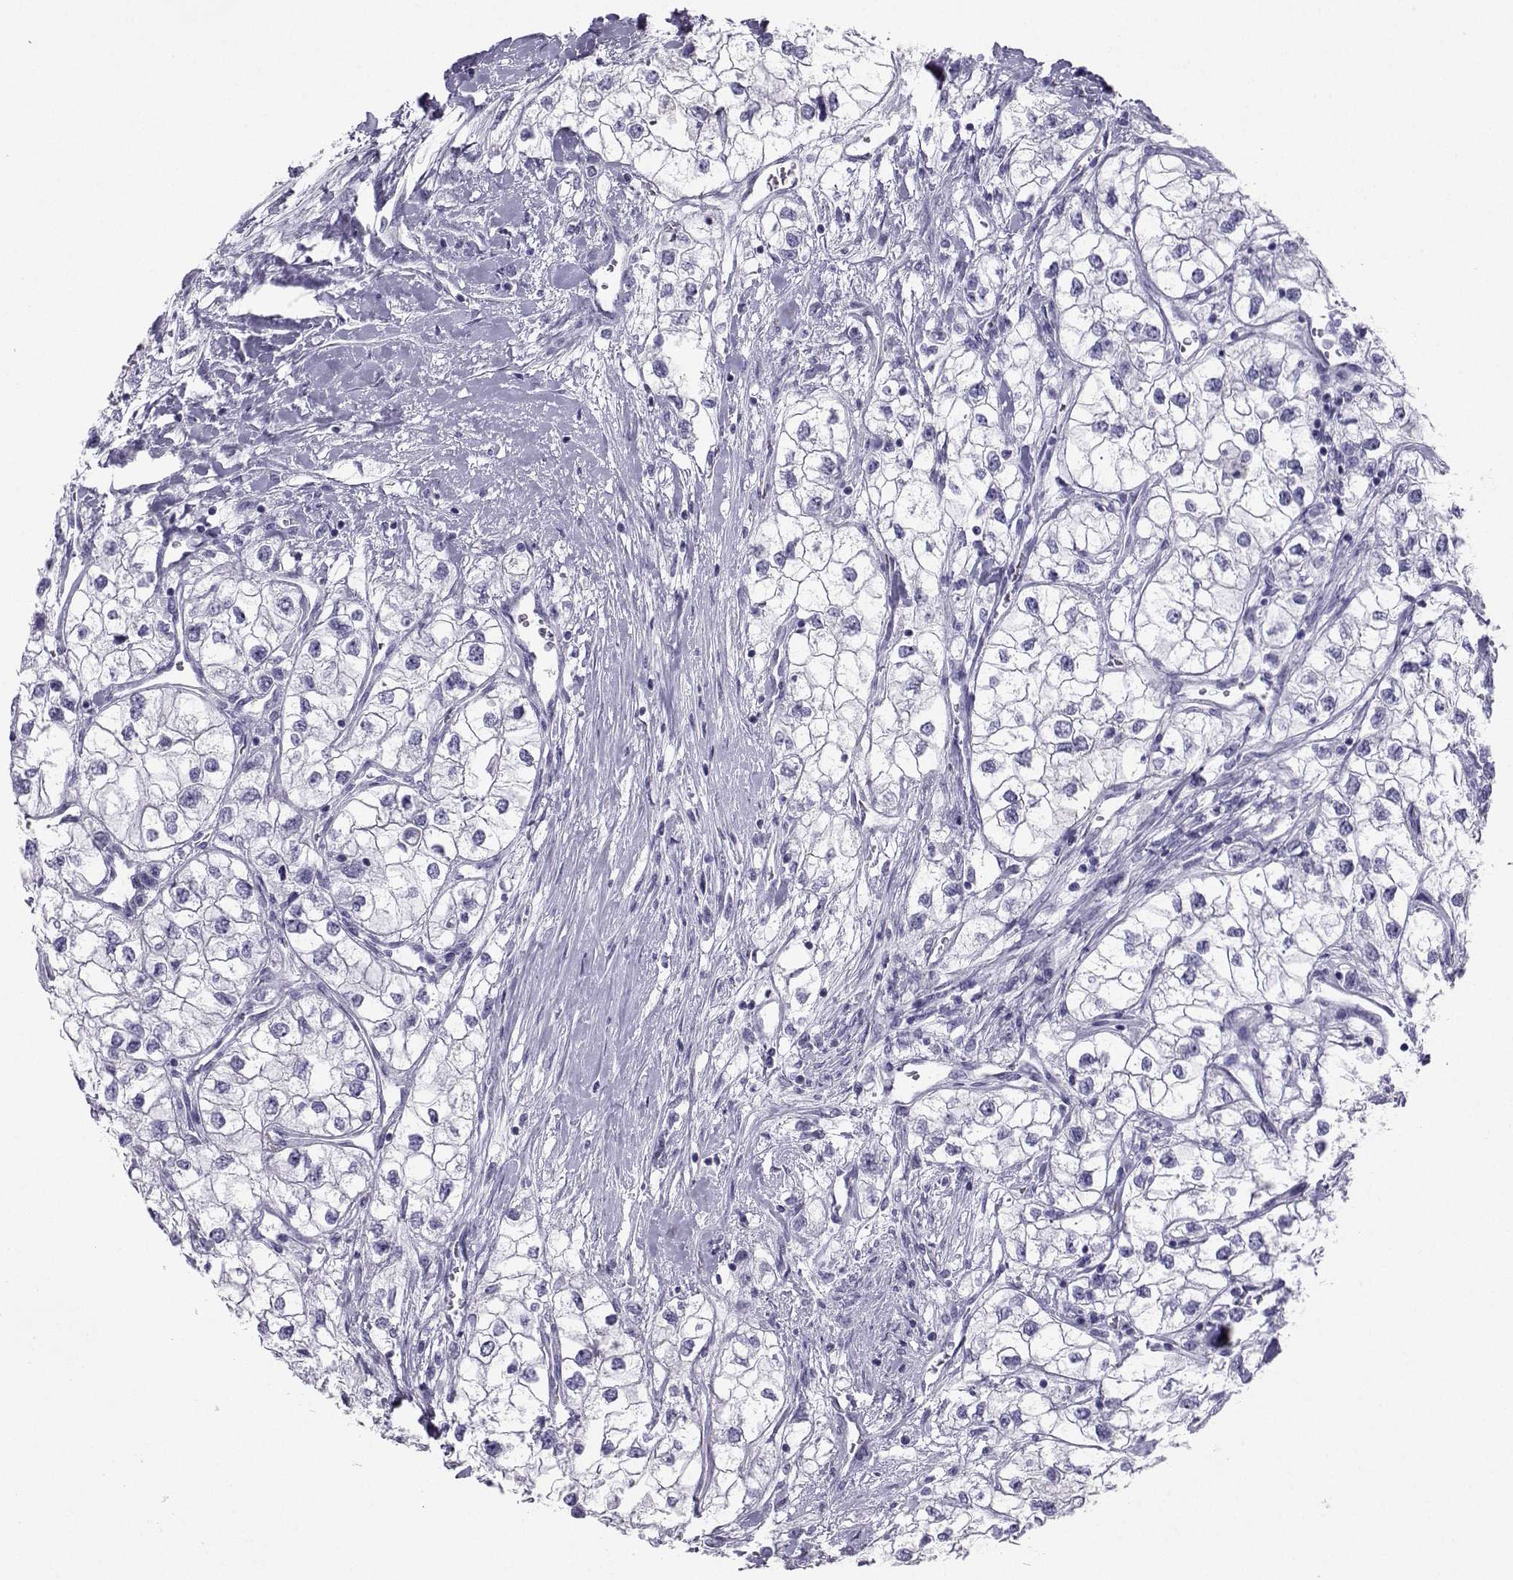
{"staining": {"intensity": "negative", "quantity": "none", "location": "none"}, "tissue": "renal cancer", "cell_type": "Tumor cells", "image_type": "cancer", "snomed": [{"axis": "morphology", "description": "Adenocarcinoma, NOS"}, {"axis": "topography", "description": "Kidney"}], "caption": "Immunohistochemical staining of renal adenocarcinoma shows no significant positivity in tumor cells.", "gene": "SST", "patient": {"sex": "male", "age": 59}}